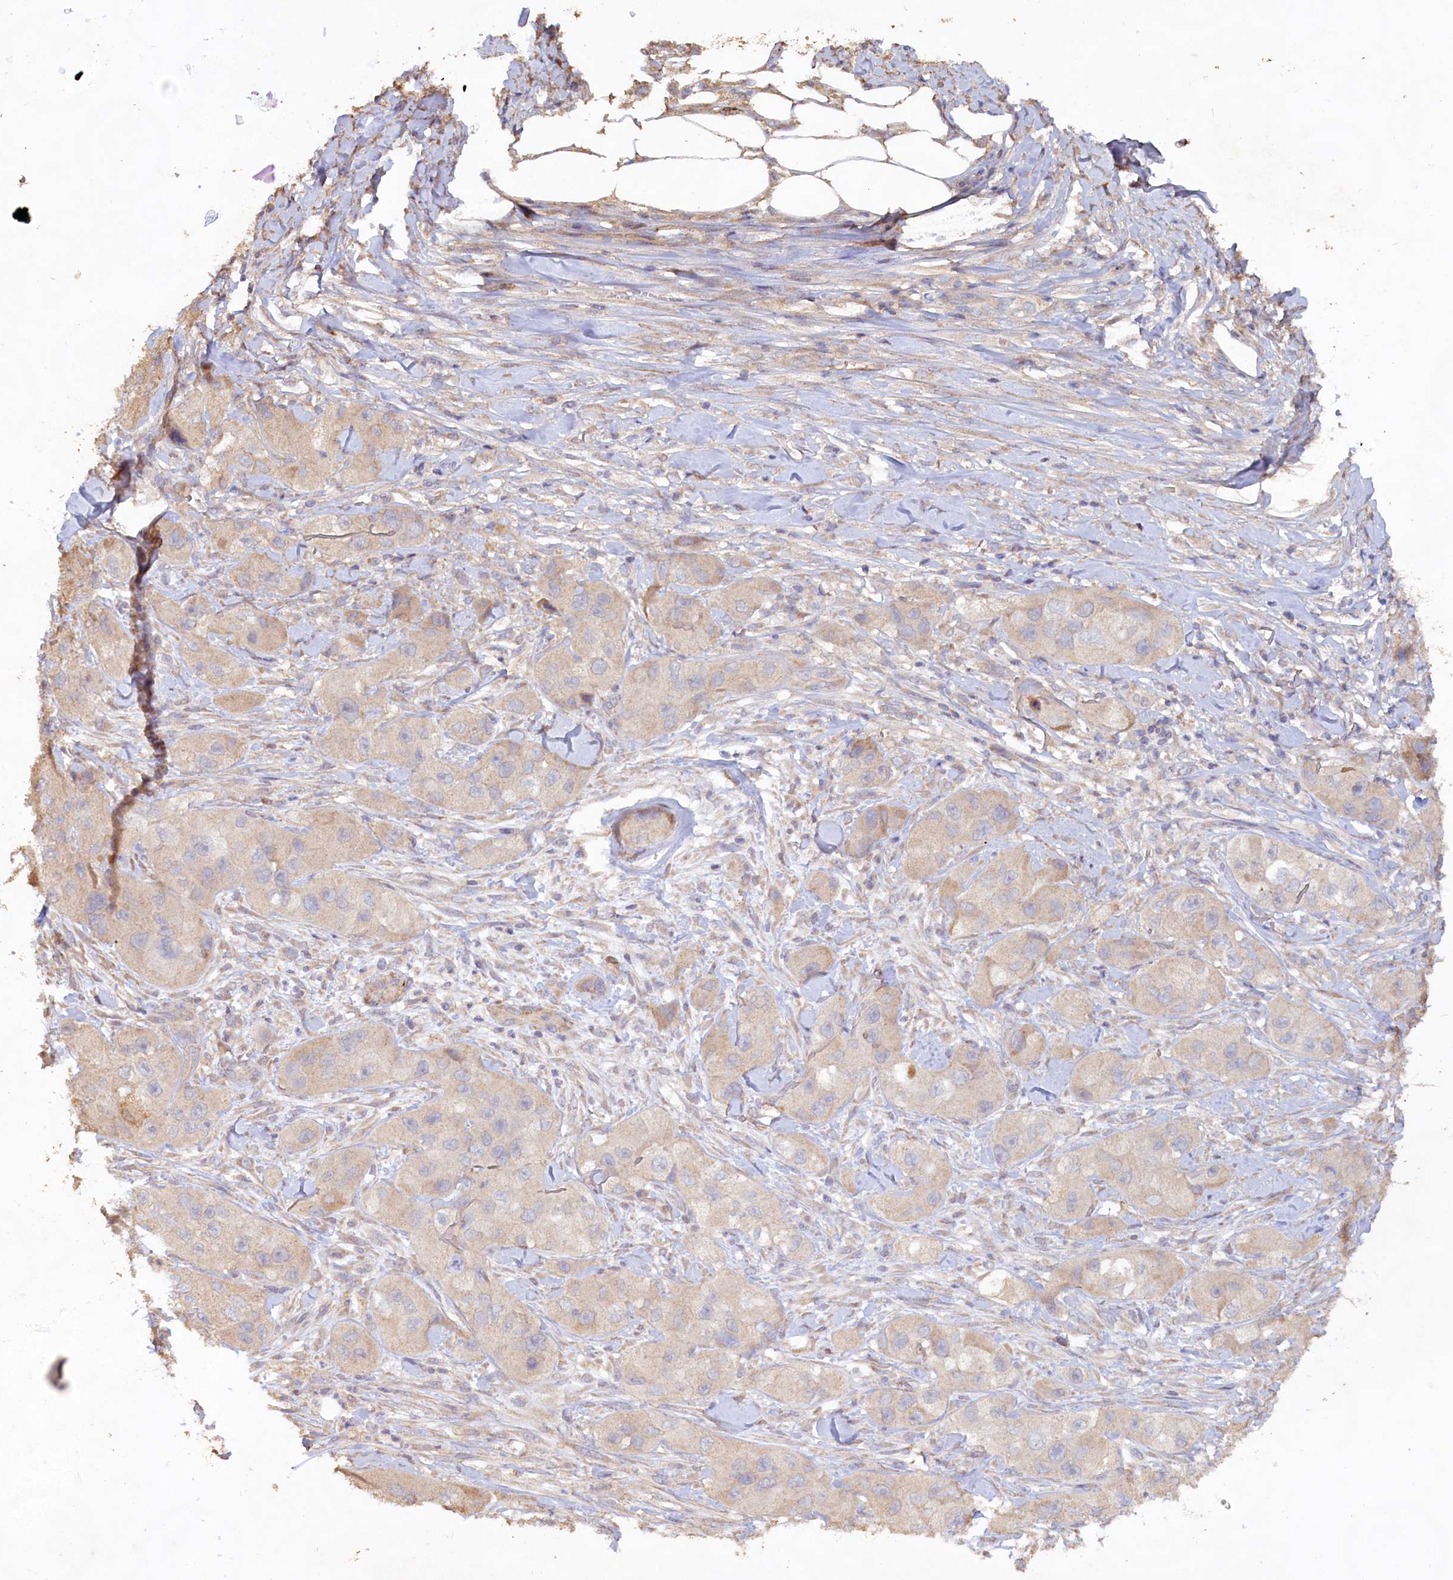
{"staining": {"intensity": "negative", "quantity": "none", "location": "none"}, "tissue": "skin cancer", "cell_type": "Tumor cells", "image_type": "cancer", "snomed": [{"axis": "morphology", "description": "Squamous cell carcinoma, NOS"}, {"axis": "topography", "description": "Skin"}, {"axis": "topography", "description": "Subcutis"}], "caption": "Skin cancer was stained to show a protein in brown. There is no significant expression in tumor cells.", "gene": "FUNDC1", "patient": {"sex": "male", "age": 73}}